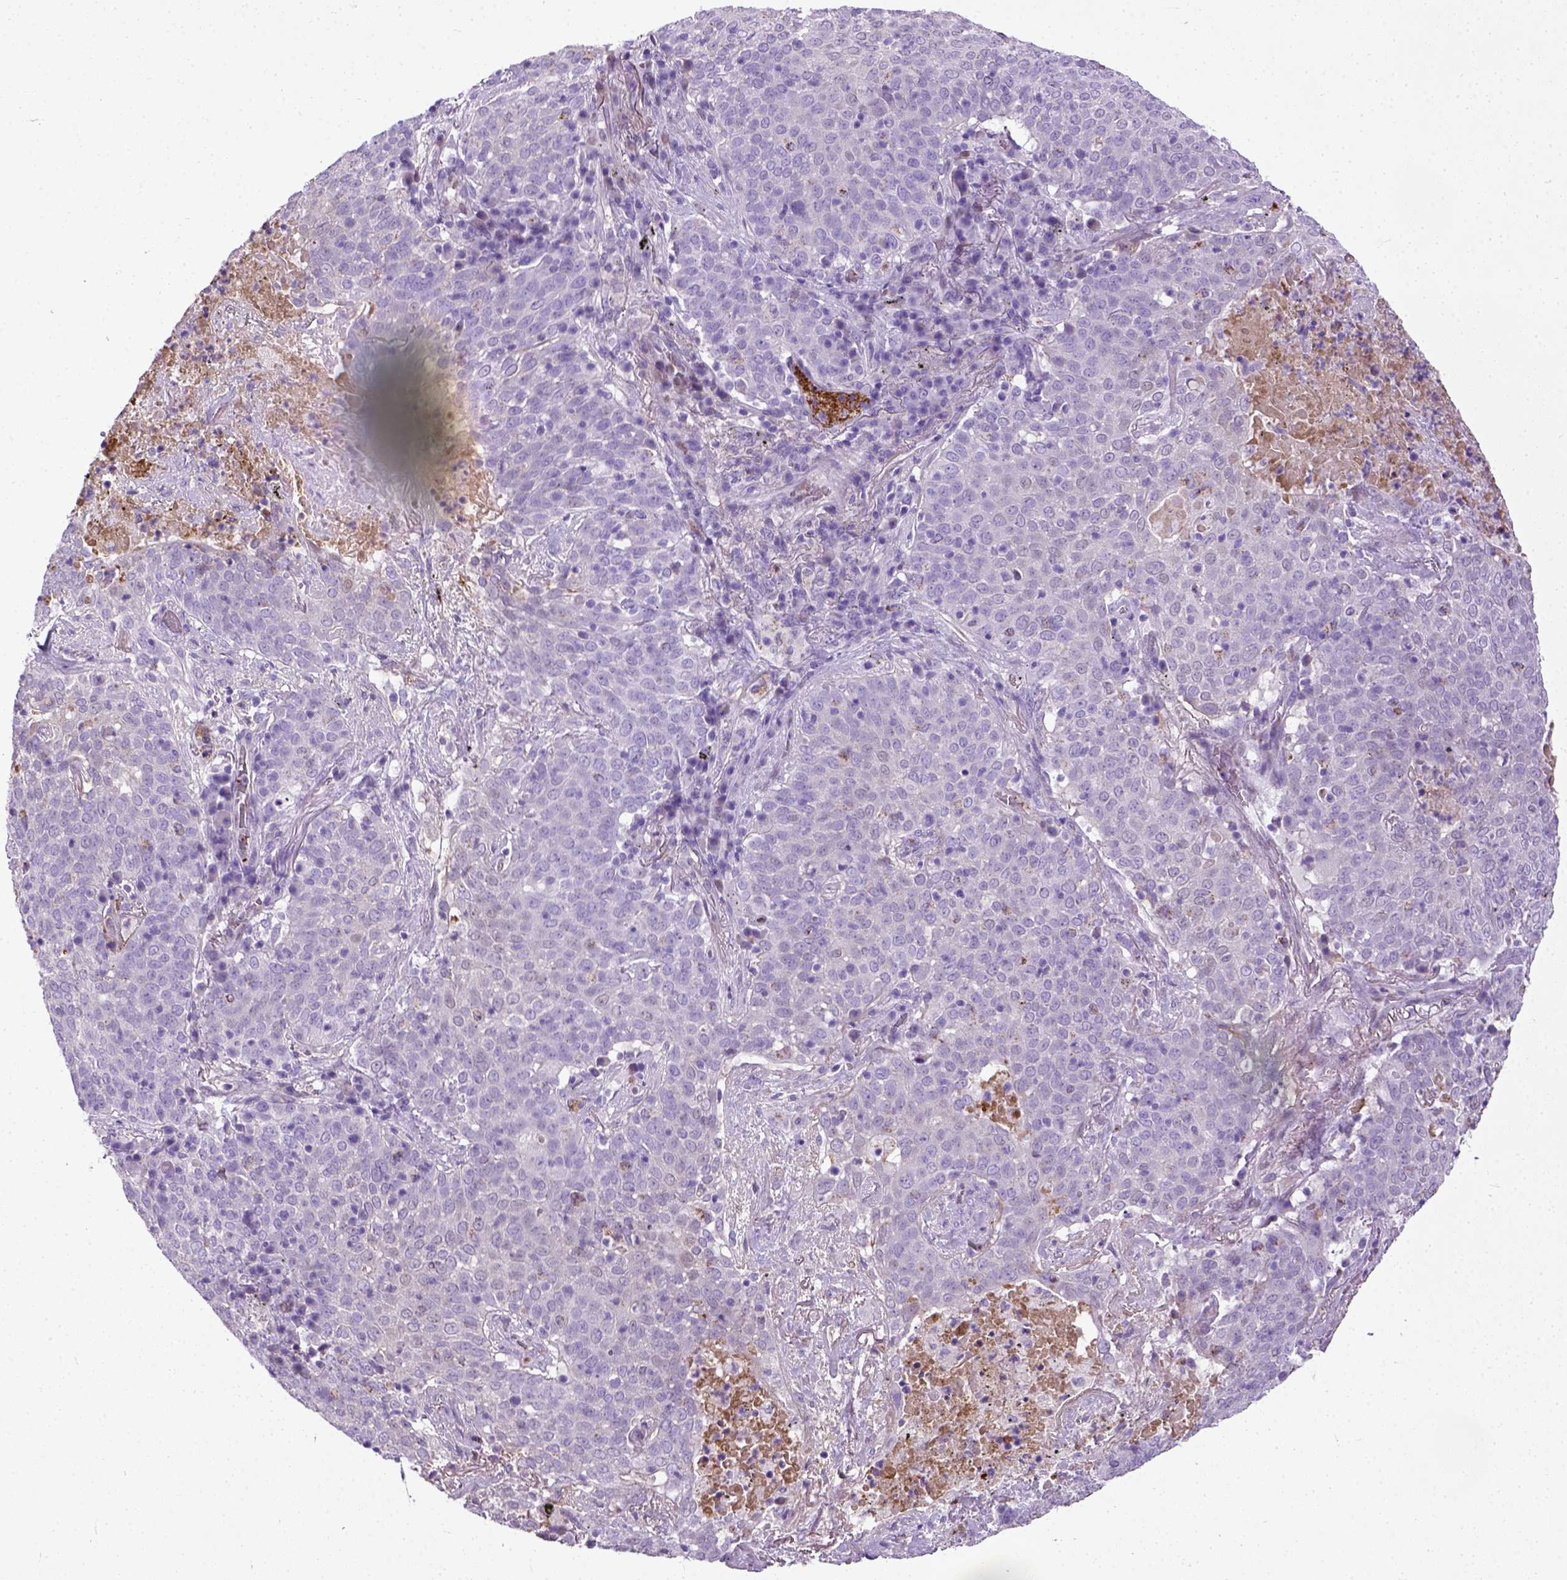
{"staining": {"intensity": "negative", "quantity": "none", "location": "none"}, "tissue": "lung cancer", "cell_type": "Tumor cells", "image_type": "cancer", "snomed": [{"axis": "morphology", "description": "Squamous cell carcinoma, NOS"}, {"axis": "topography", "description": "Lung"}], "caption": "This is a image of immunohistochemistry staining of lung cancer, which shows no positivity in tumor cells.", "gene": "ADAMTS8", "patient": {"sex": "male", "age": 82}}